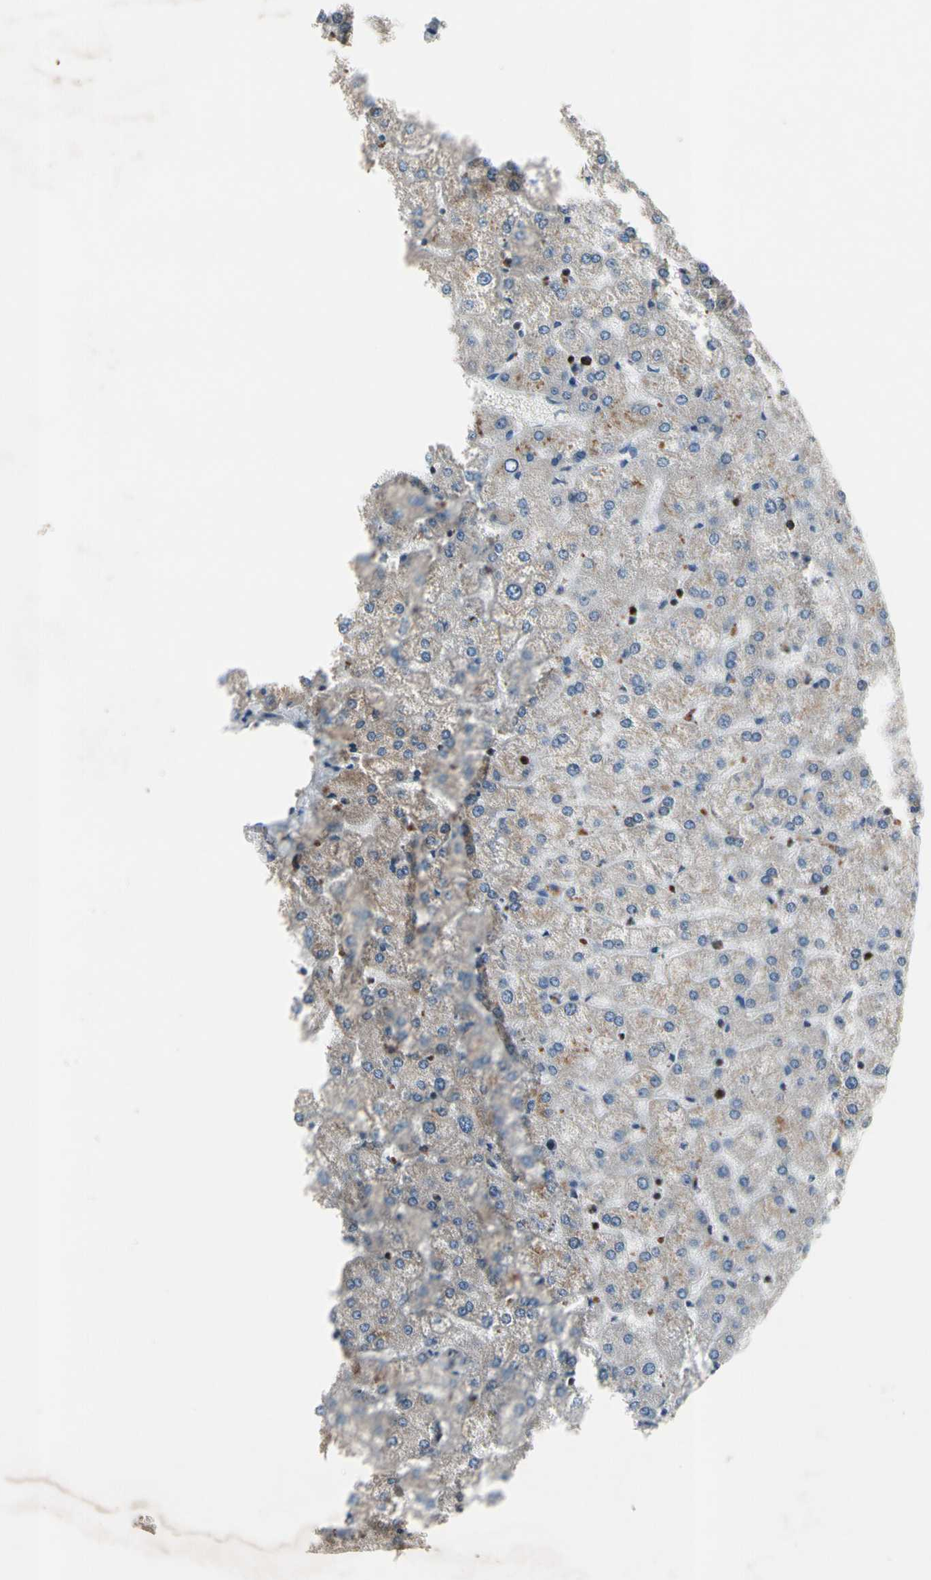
{"staining": {"intensity": "negative", "quantity": "none", "location": "none"}, "tissue": "liver", "cell_type": "Cholangiocytes", "image_type": "normal", "snomed": [{"axis": "morphology", "description": "Normal tissue, NOS"}, {"axis": "topography", "description": "Liver"}], "caption": "High power microscopy photomicrograph of an IHC micrograph of benign liver, revealing no significant expression in cholangiocytes.", "gene": "TBX21", "patient": {"sex": "female", "age": 32}}